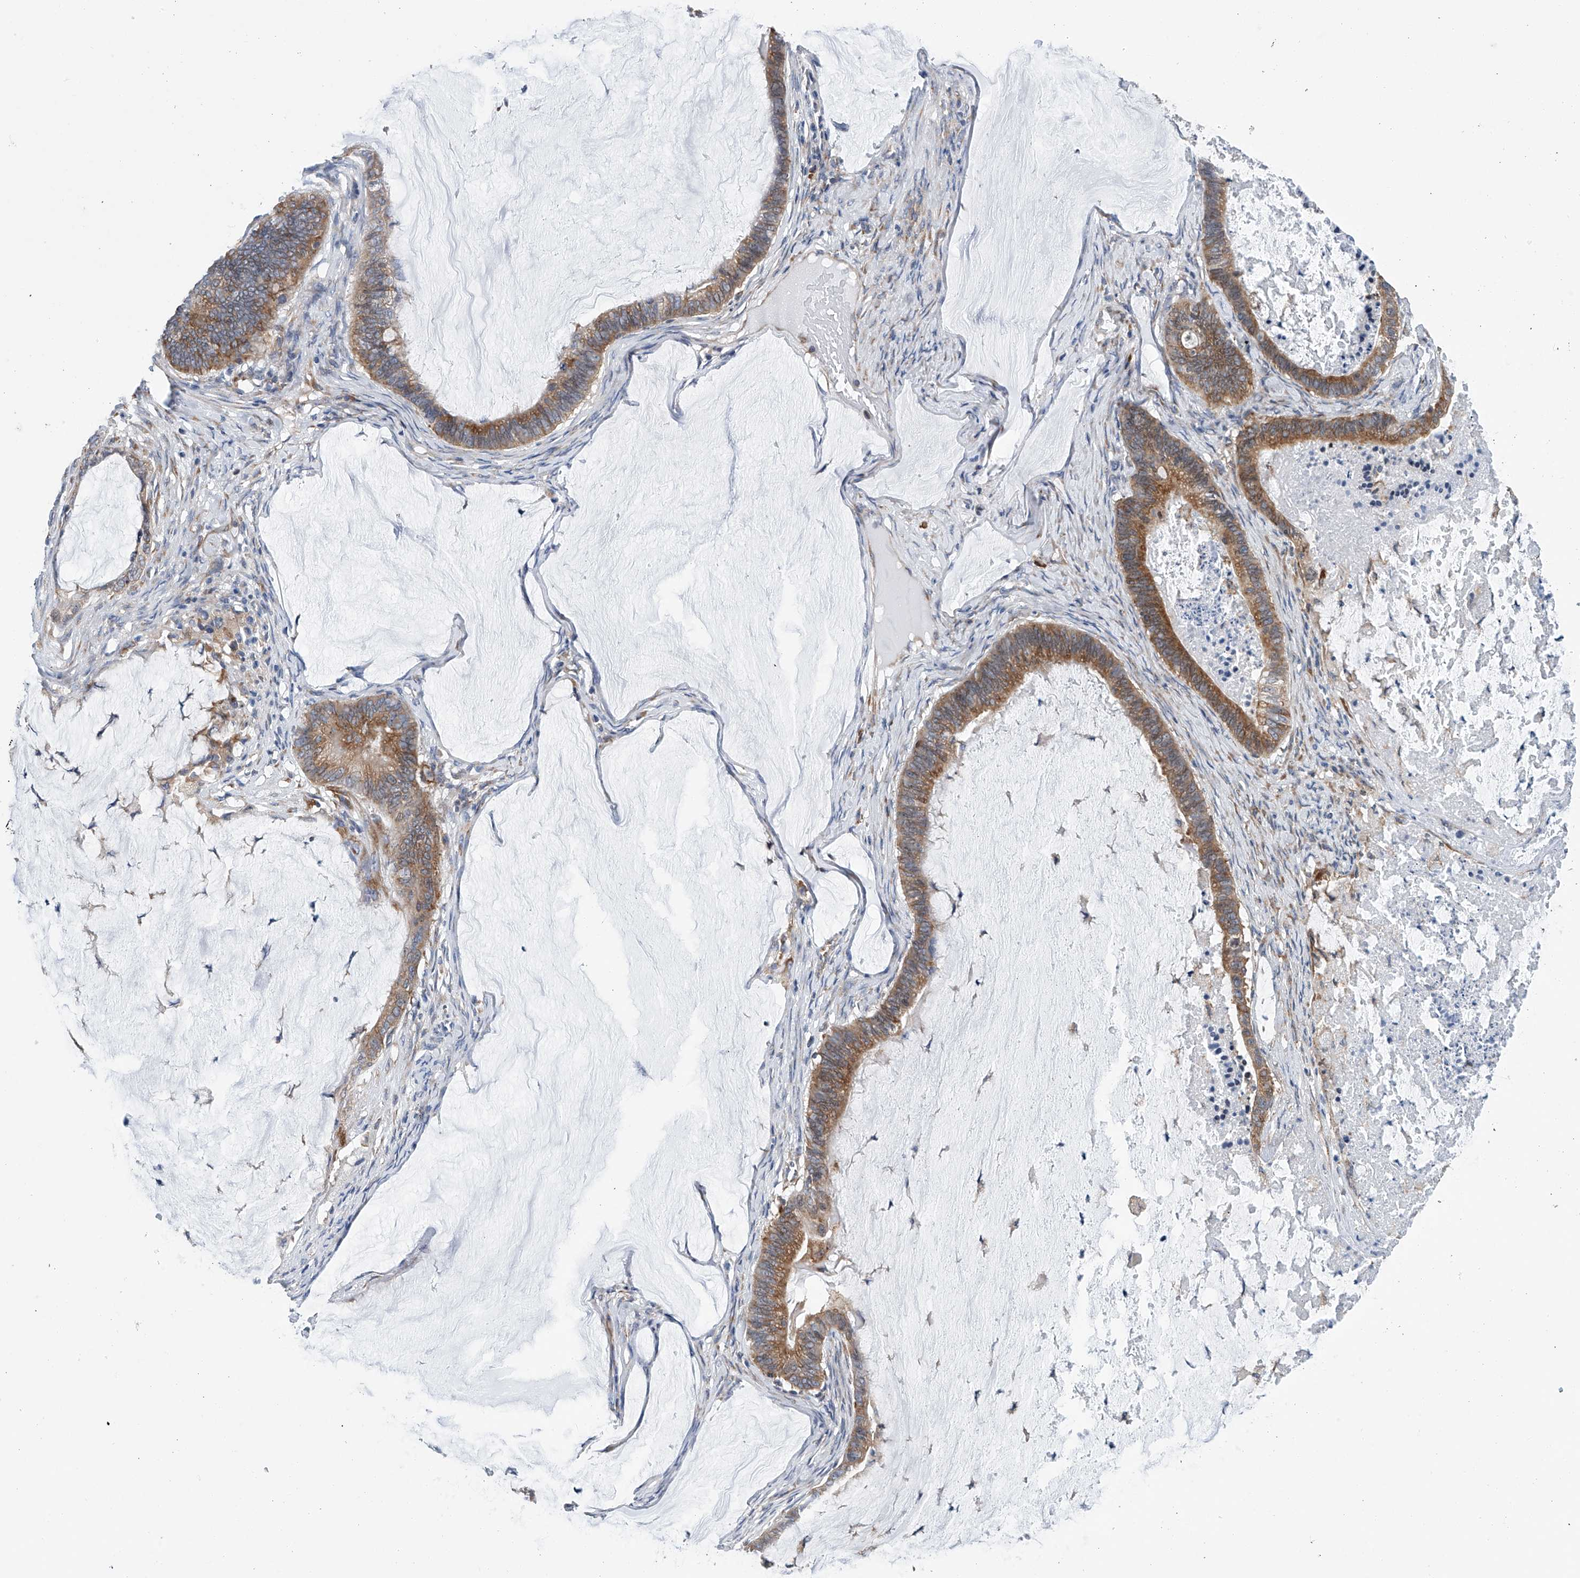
{"staining": {"intensity": "moderate", "quantity": ">75%", "location": "cytoplasmic/membranous"}, "tissue": "ovarian cancer", "cell_type": "Tumor cells", "image_type": "cancer", "snomed": [{"axis": "morphology", "description": "Cystadenocarcinoma, mucinous, NOS"}, {"axis": "topography", "description": "Ovary"}], "caption": "Immunohistochemical staining of ovarian mucinous cystadenocarcinoma demonstrates moderate cytoplasmic/membranous protein positivity in about >75% of tumor cells. (Stains: DAB (3,3'-diaminobenzidine) in brown, nuclei in blue, Microscopy: brightfield microscopy at high magnification).", "gene": "RPL26L1", "patient": {"sex": "female", "age": 61}}